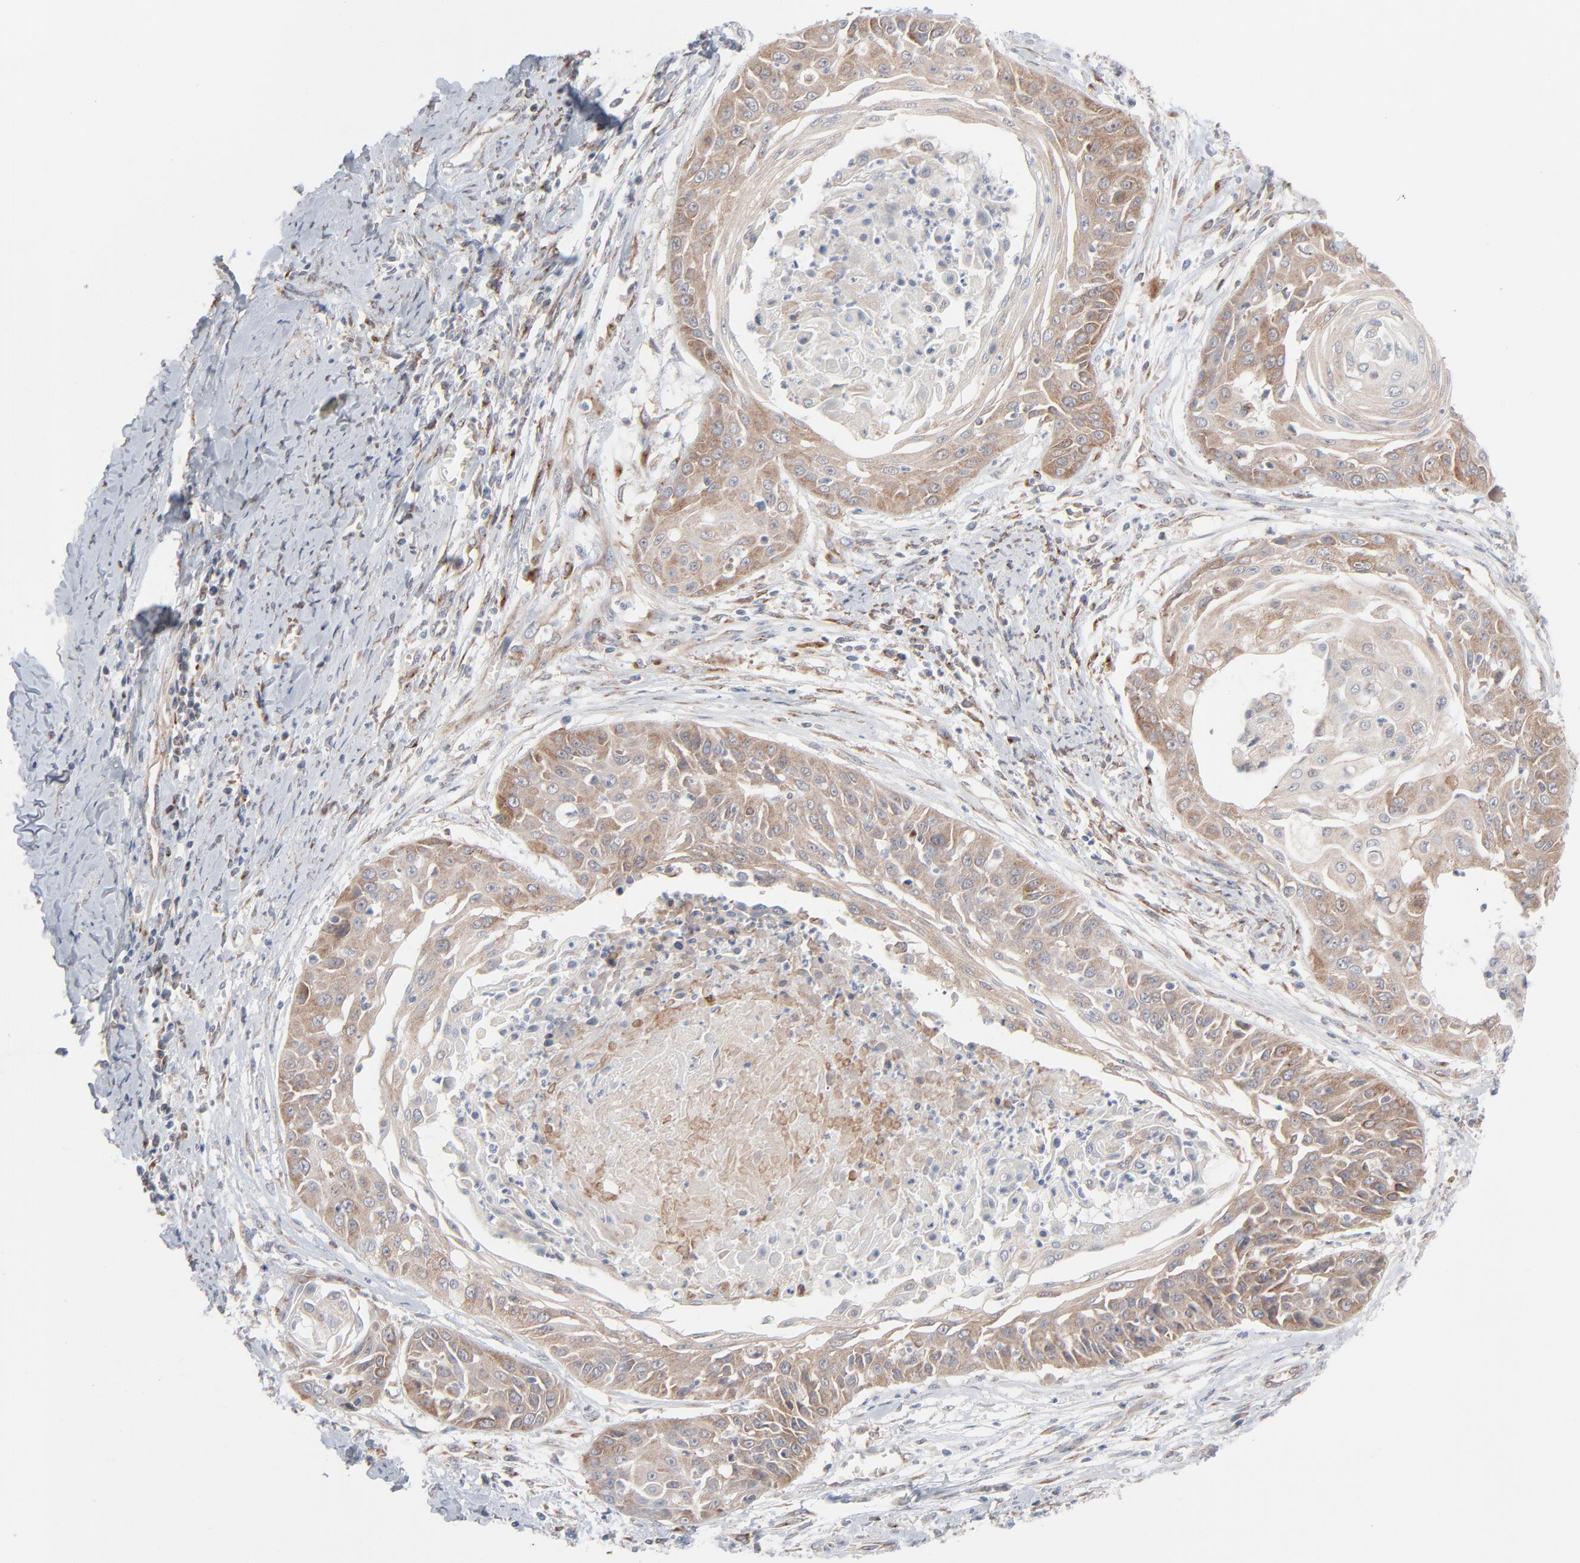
{"staining": {"intensity": "moderate", "quantity": ">75%", "location": "cytoplasmic/membranous"}, "tissue": "cervical cancer", "cell_type": "Tumor cells", "image_type": "cancer", "snomed": [{"axis": "morphology", "description": "Squamous cell carcinoma, NOS"}, {"axis": "topography", "description": "Cervix"}], "caption": "Cervical cancer stained with immunohistochemistry reveals moderate cytoplasmic/membranous staining in approximately >75% of tumor cells. Nuclei are stained in blue.", "gene": "KDSR", "patient": {"sex": "female", "age": 64}}